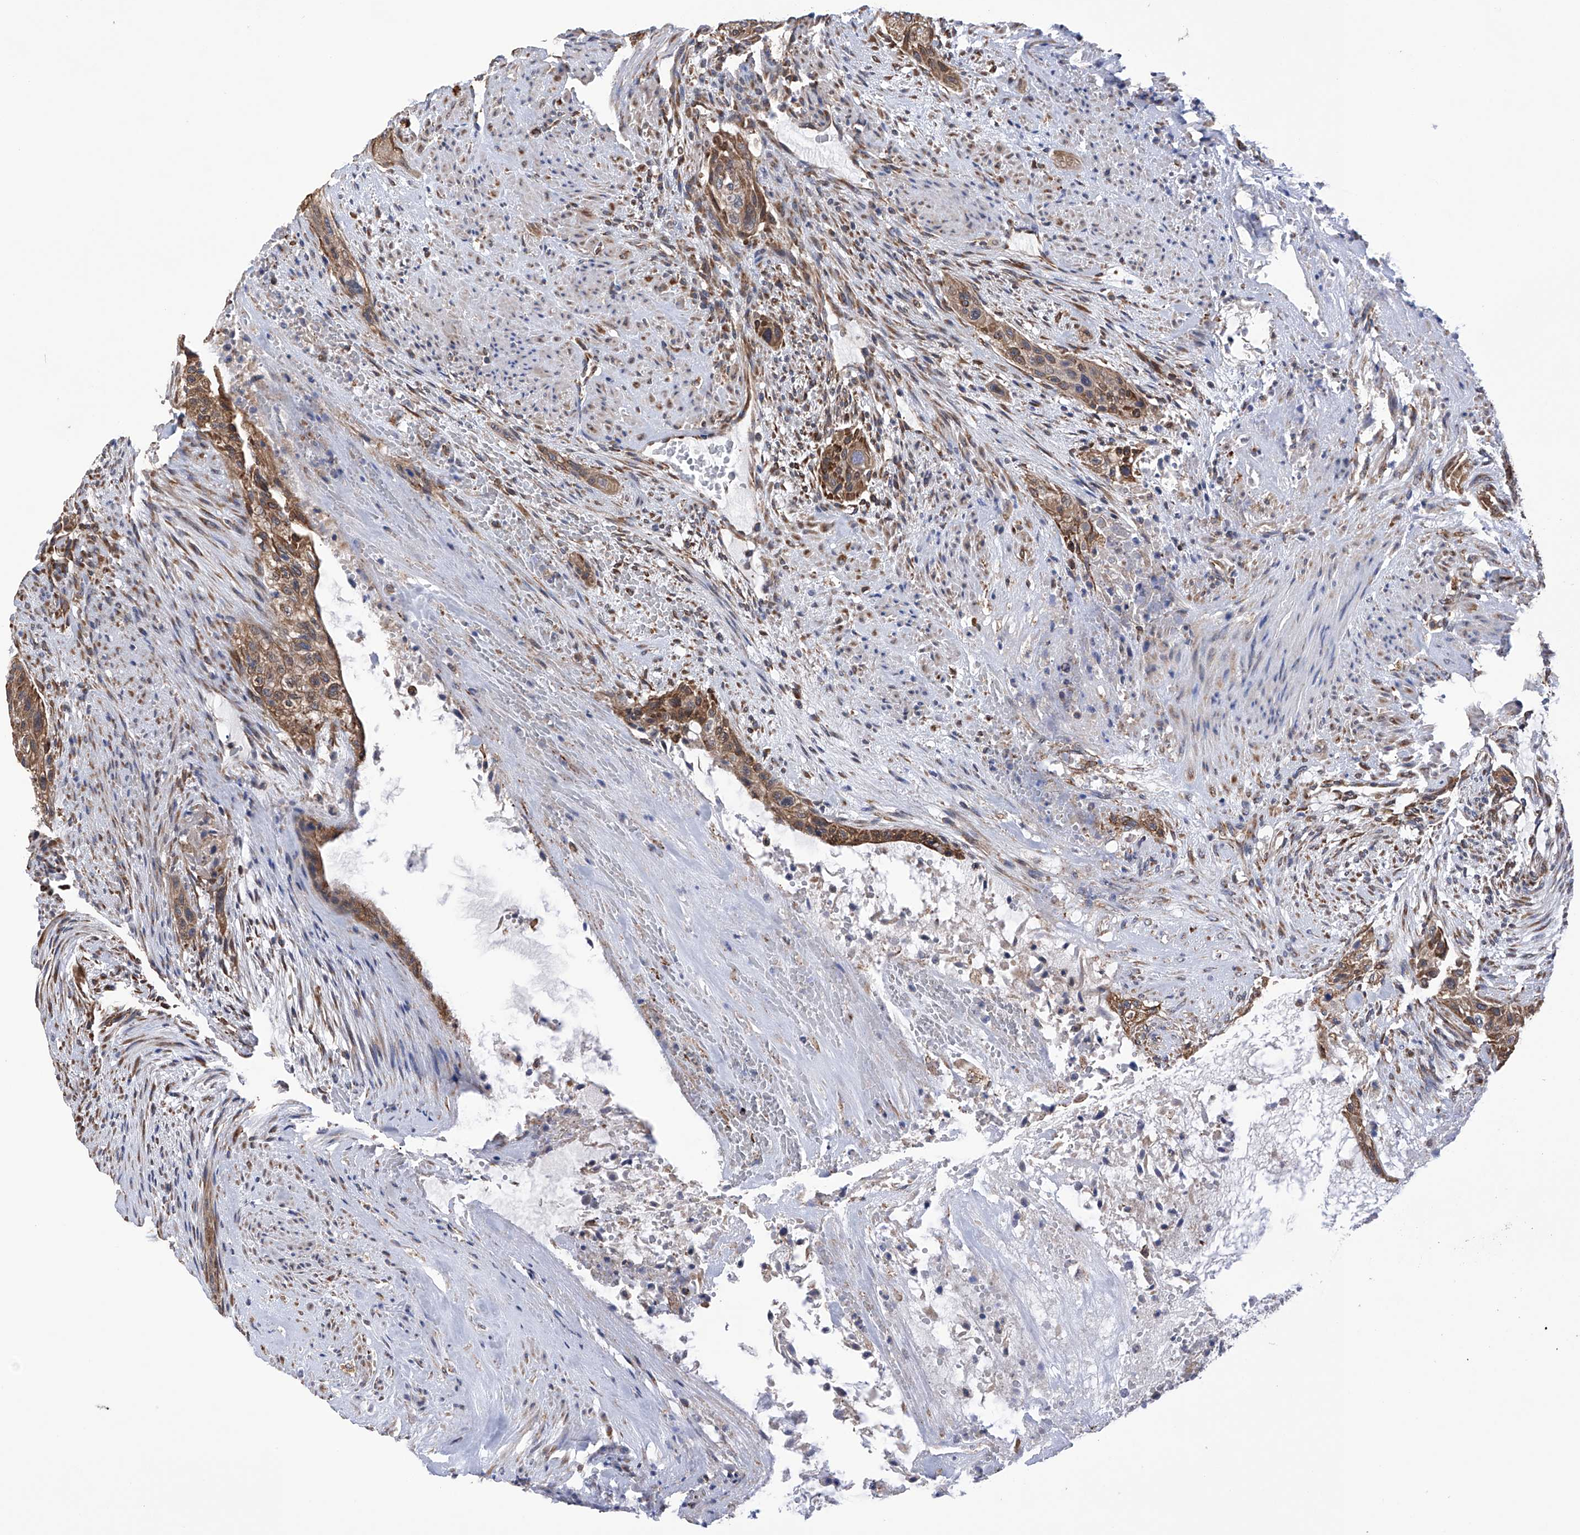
{"staining": {"intensity": "moderate", "quantity": ">75%", "location": "cytoplasmic/membranous"}, "tissue": "urothelial cancer", "cell_type": "Tumor cells", "image_type": "cancer", "snomed": [{"axis": "morphology", "description": "Urothelial carcinoma, High grade"}, {"axis": "topography", "description": "Urinary bladder"}], "caption": "Immunohistochemical staining of human urothelial cancer displays medium levels of moderate cytoplasmic/membranous protein expression in about >75% of tumor cells. (DAB IHC with brightfield microscopy, high magnification).", "gene": "DNAH8", "patient": {"sex": "male", "age": 35}}